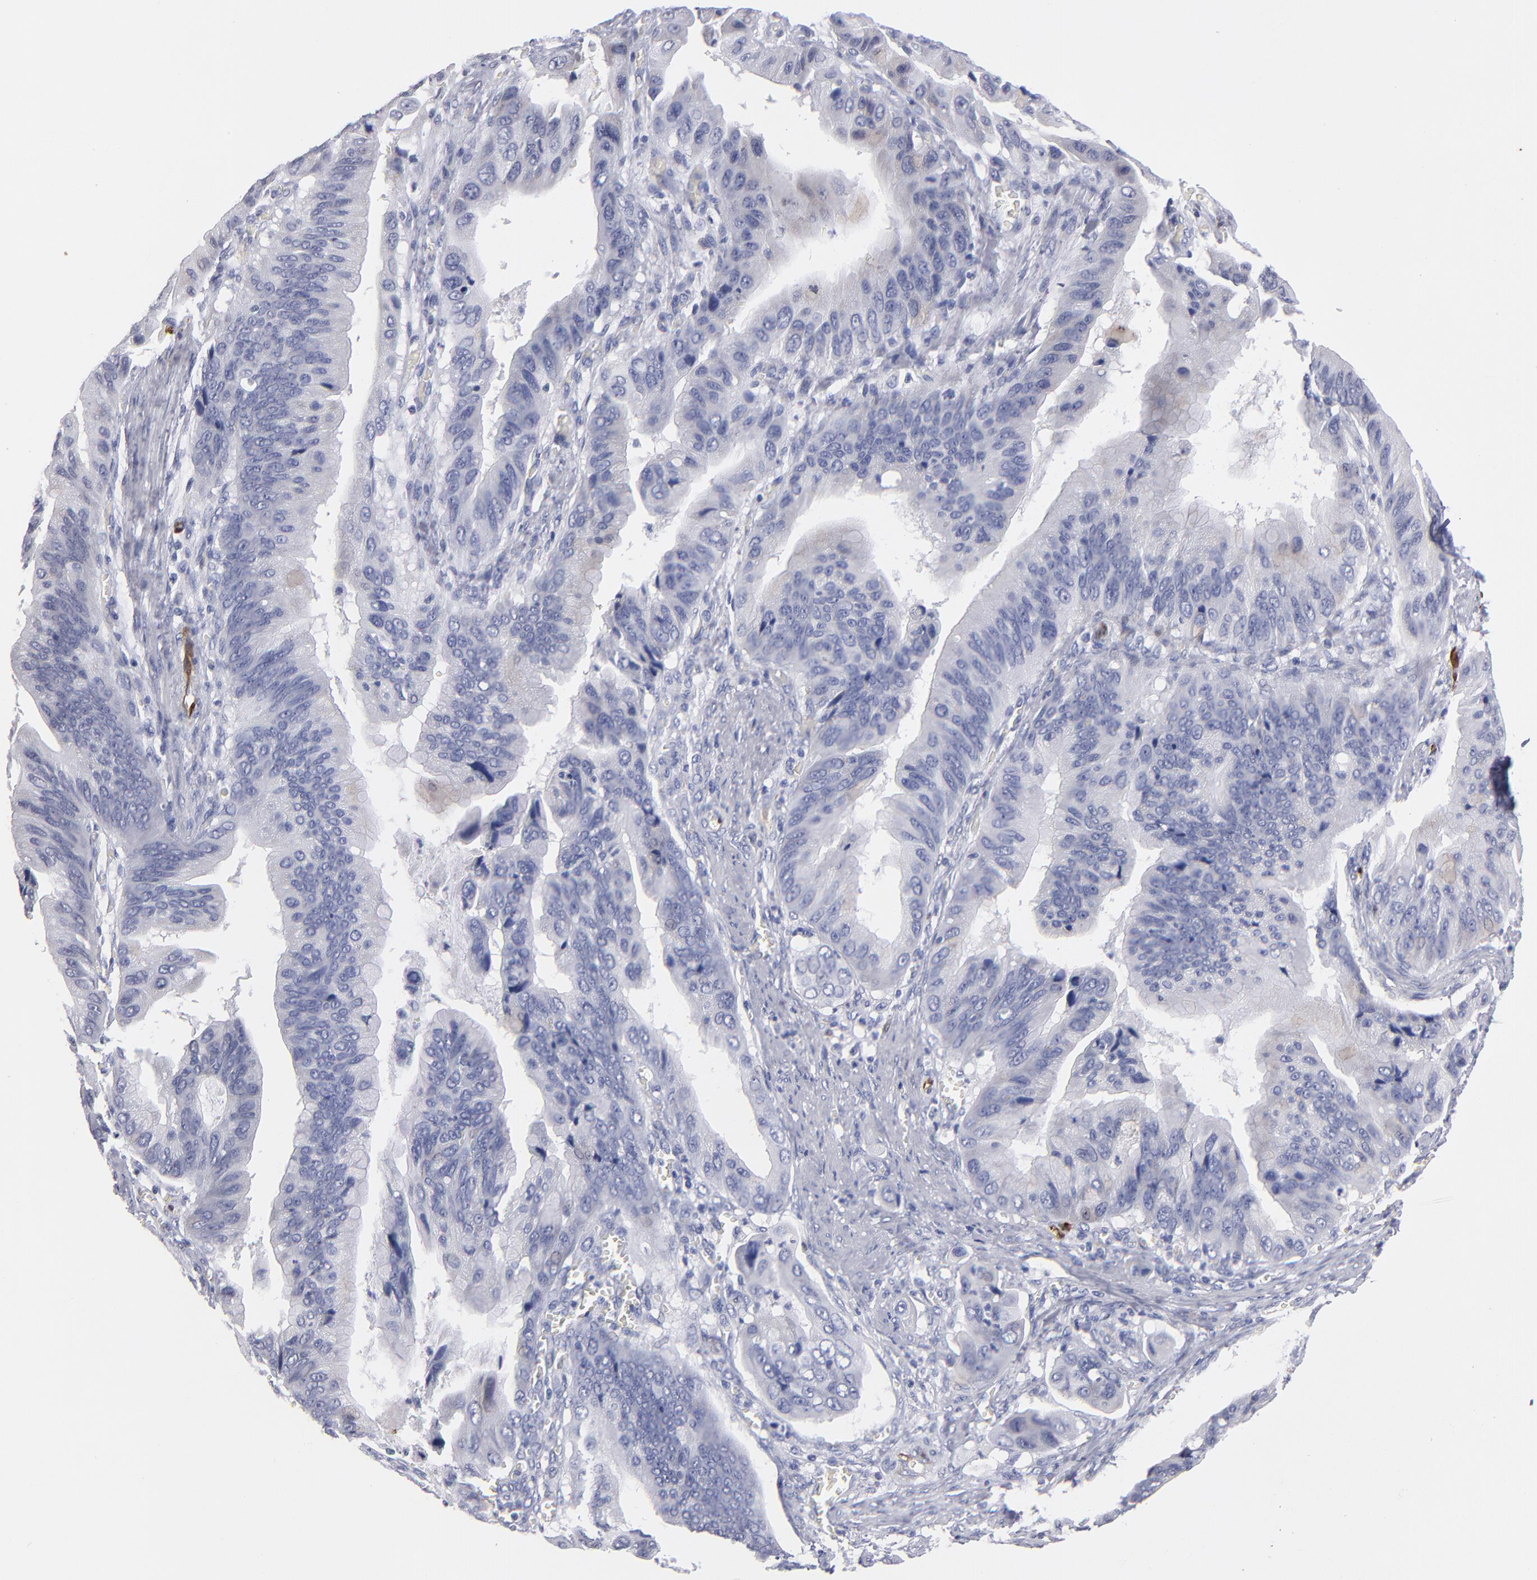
{"staining": {"intensity": "negative", "quantity": "none", "location": "none"}, "tissue": "stomach cancer", "cell_type": "Tumor cells", "image_type": "cancer", "snomed": [{"axis": "morphology", "description": "Adenocarcinoma, NOS"}, {"axis": "topography", "description": "Stomach, upper"}], "caption": "Histopathology image shows no significant protein positivity in tumor cells of stomach adenocarcinoma. (Immunohistochemistry, brightfield microscopy, high magnification).", "gene": "FABP4", "patient": {"sex": "male", "age": 80}}